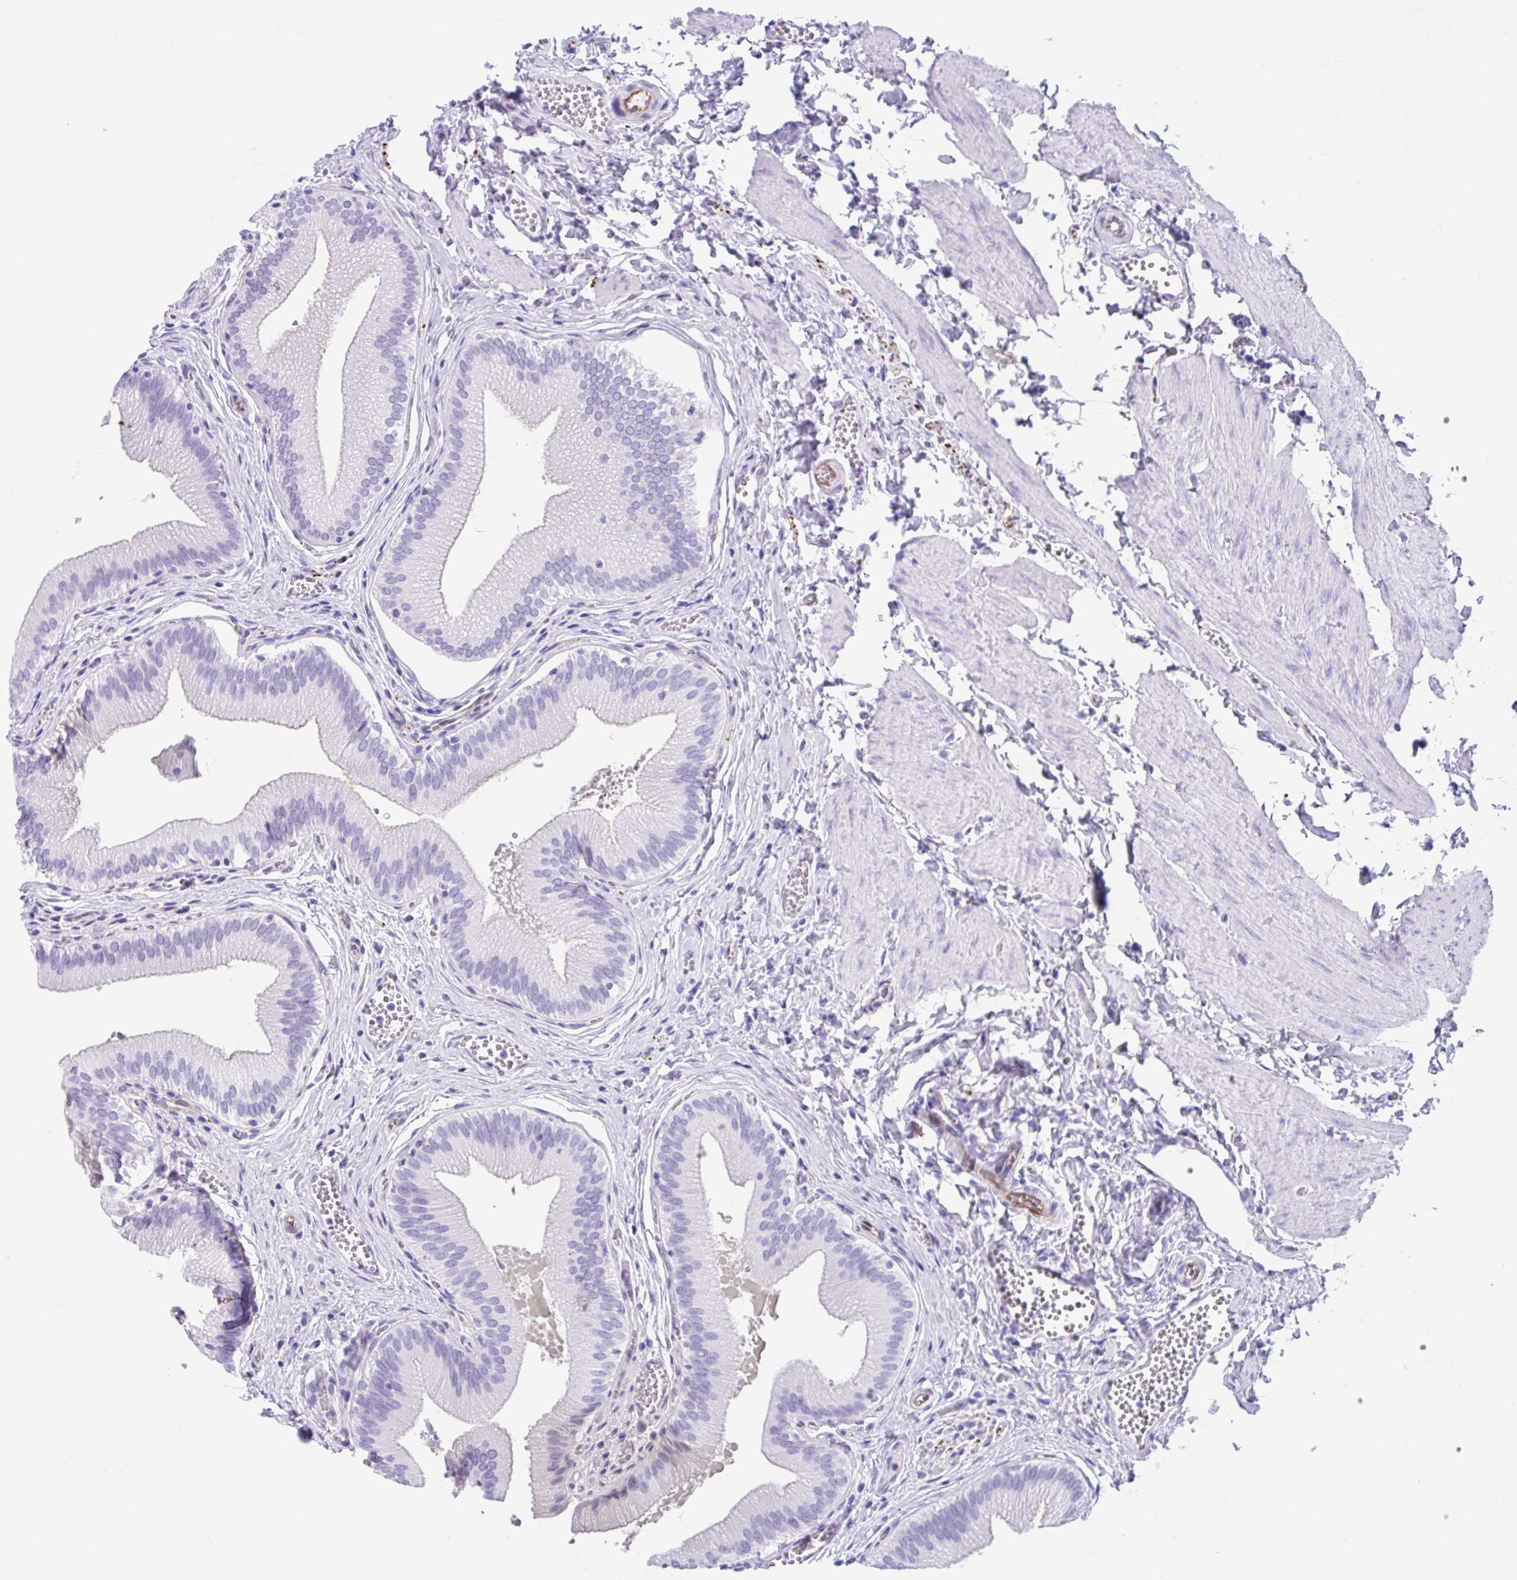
{"staining": {"intensity": "negative", "quantity": "none", "location": "none"}, "tissue": "gallbladder", "cell_type": "Glandular cells", "image_type": "normal", "snomed": [{"axis": "morphology", "description": "Normal tissue, NOS"}, {"axis": "topography", "description": "Gallbladder"}], "caption": "Gallbladder stained for a protein using immunohistochemistry (IHC) demonstrates no positivity glandular cells.", "gene": "FAM107A", "patient": {"sex": "male", "age": 17}}